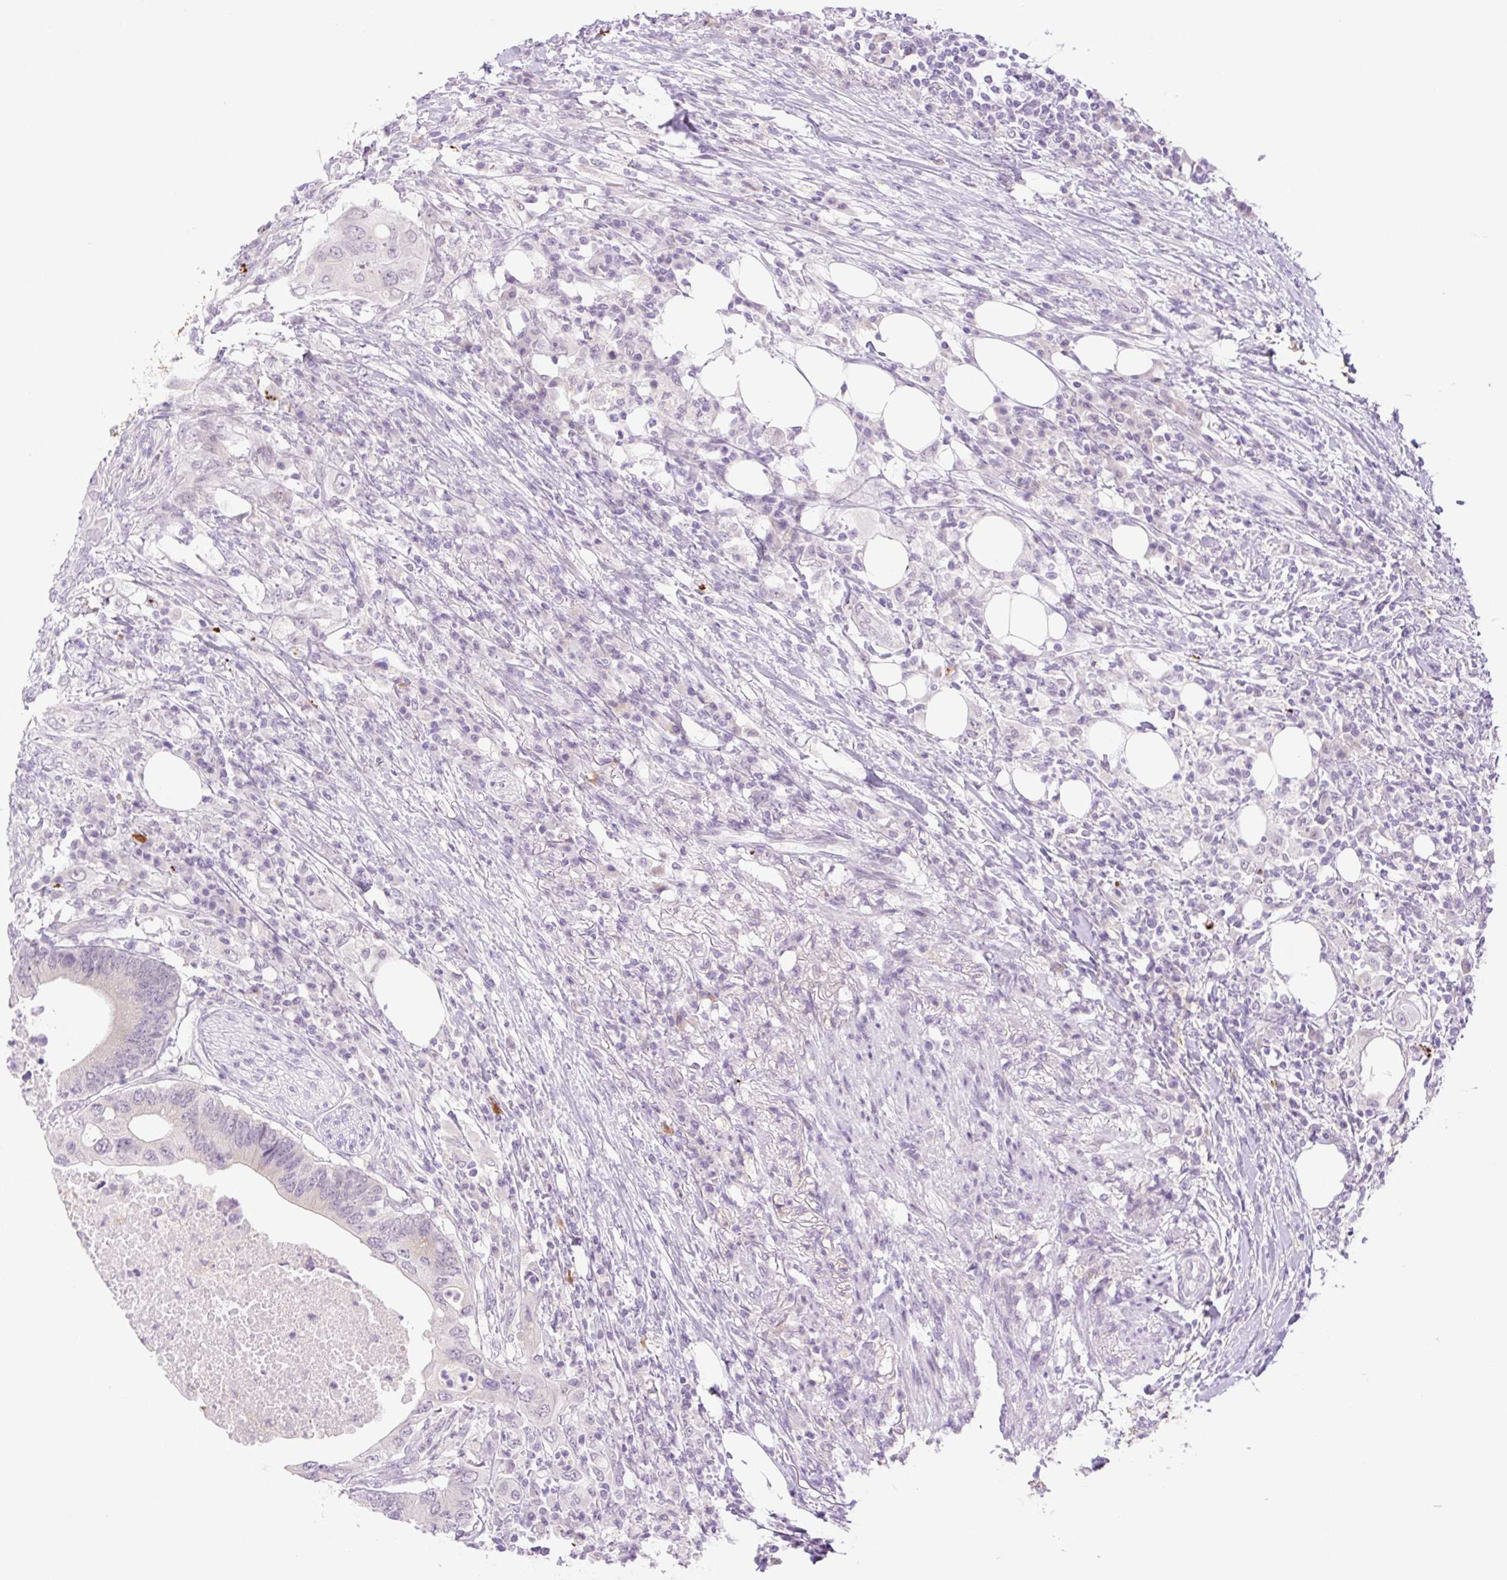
{"staining": {"intensity": "negative", "quantity": "none", "location": "none"}, "tissue": "colorectal cancer", "cell_type": "Tumor cells", "image_type": "cancer", "snomed": [{"axis": "morphology", "description": "Adenocarcinoma, NOS"}, {"axis": "topography", "description": "Colon"}], "caption": "Immunohistochemistry micrograph of neoplastic tissue: human colorectal adenocarcinoma stained with DAB (3,3'-diaminobenzidine) reveals no significant protein staining in tumor cells.", "gene": "SPRYD4", "patient": {"sex": "male", "age": 71}}